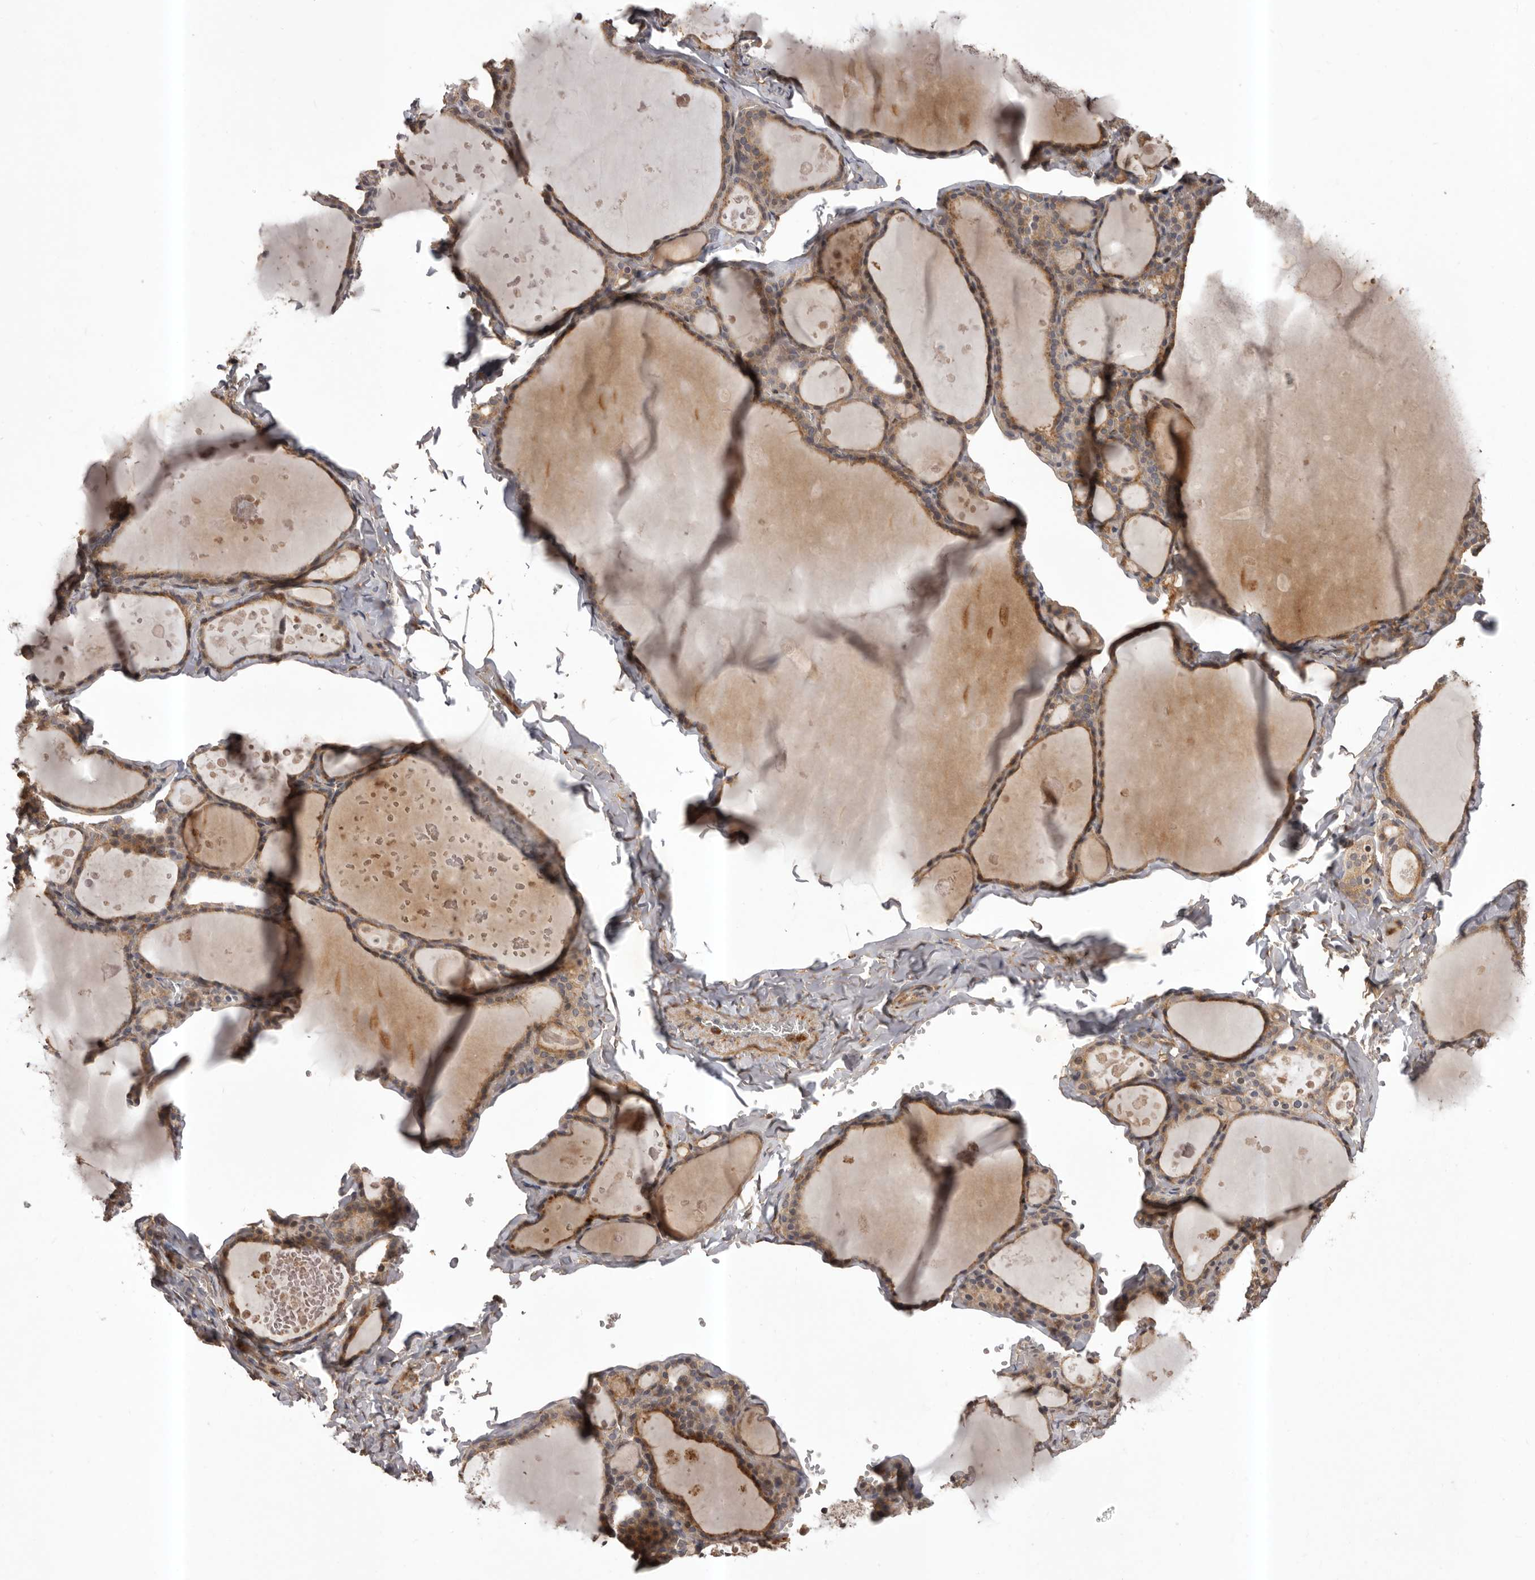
{"staining": {"intensity": "moderate", "quantity": ">75%", "location": "cytoplasmic/membranous"}, "tissue": "thyroid gland", "cell_type": "Glandular cells", "image_type": "normal", "snomed": [{"axis": "morphology", "description": "Normal tissue, NOS"}, {"axis": "topography", "description": "Thyroid gland"}], "caption": "Immunohistochemistry micrograph of unremarkable thyroid gland: thyroid gland stained using immunohistochemistry (IHC) demonstrates medium levels of moderate protein expression localized specifically in the cytoplasmic/membranous of glandular cells, appearing as a cytoplasmic/membranous brown color.", "gene": "GLIPR2", "patient": {"sex": "male", "age": 56}}